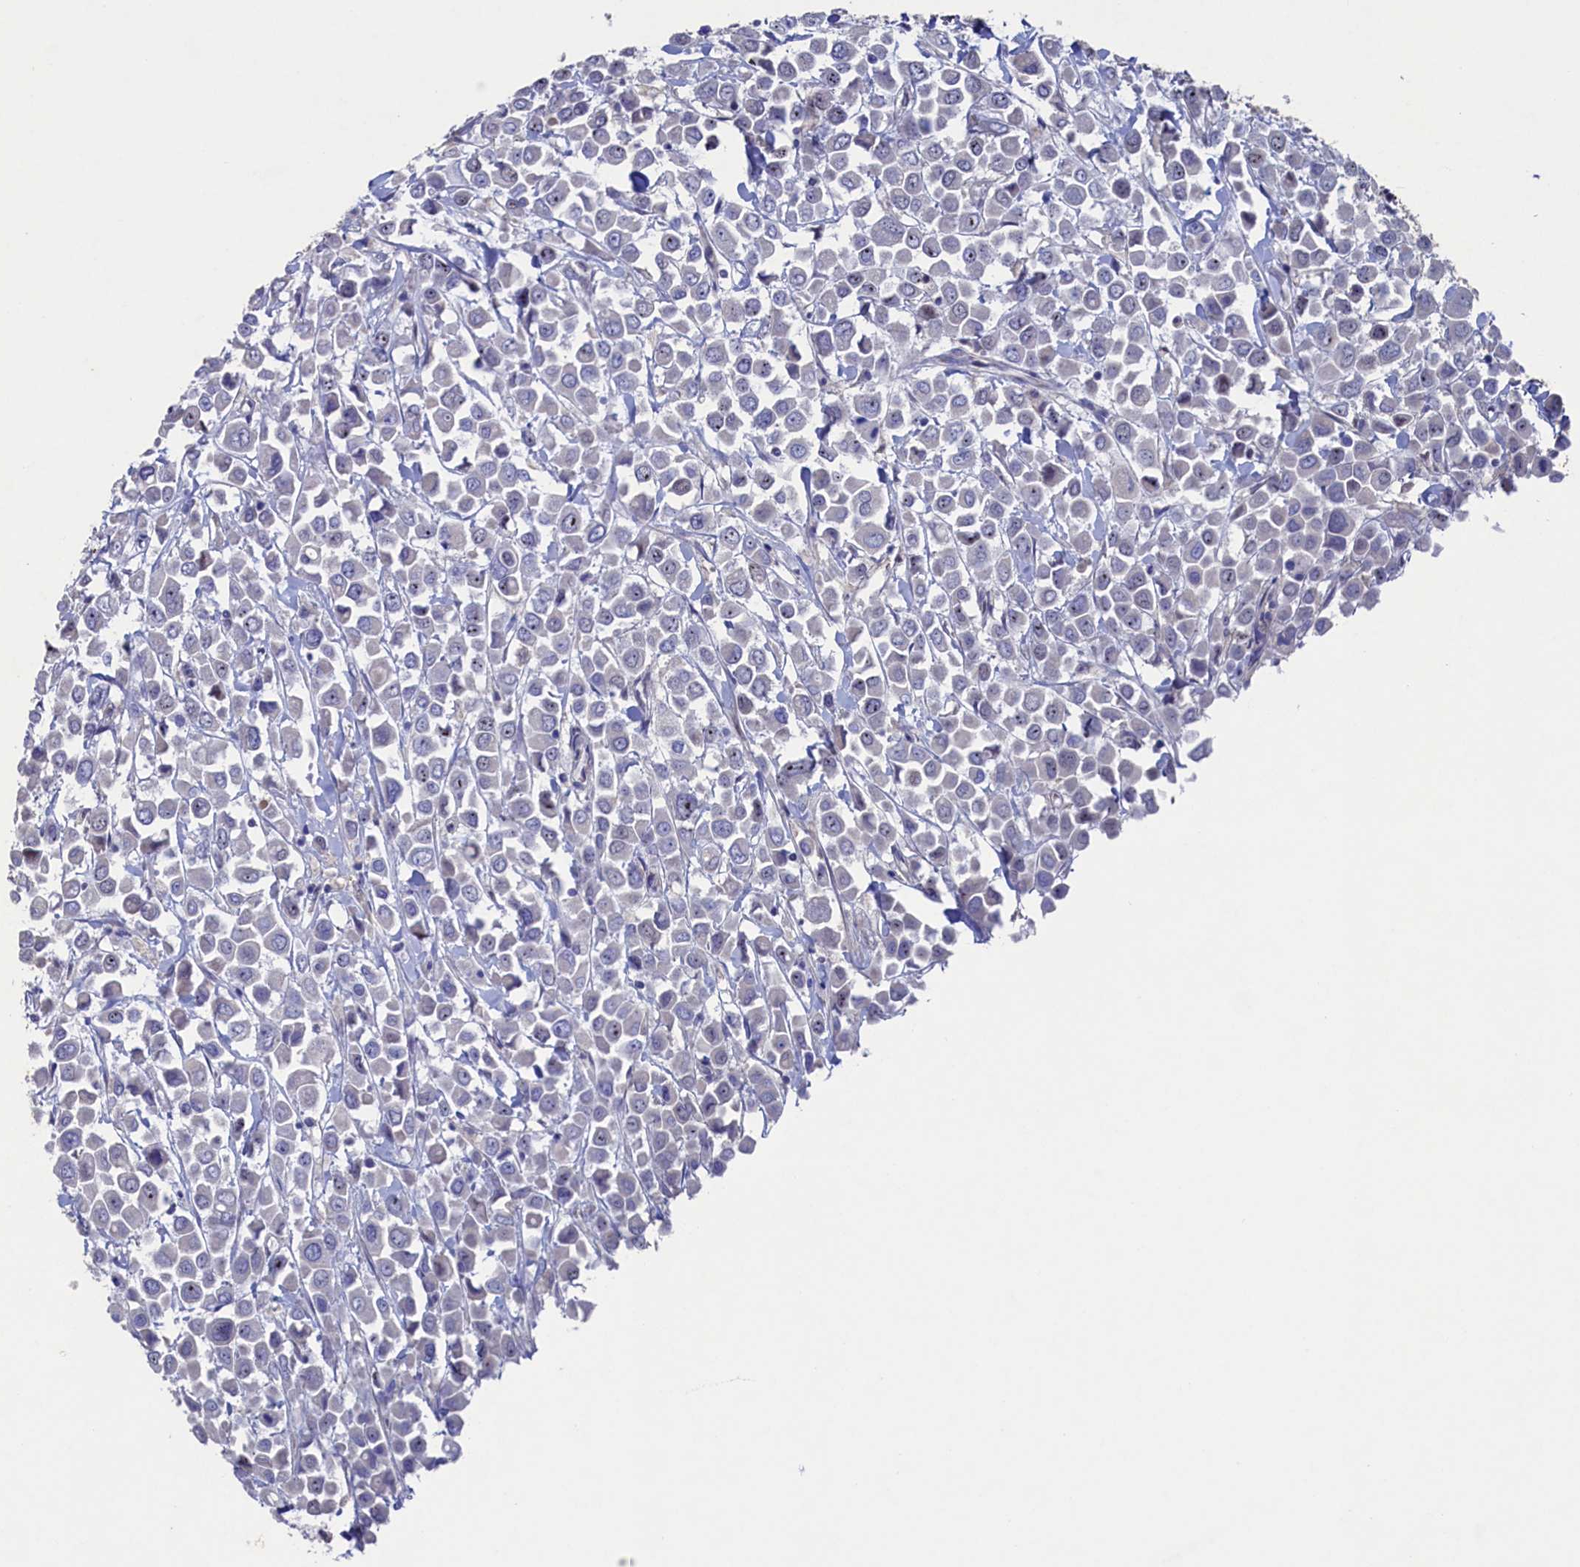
{"staining": {"intensity": "negative", "quantity": "none", "location": "none"}, "tissue": "breast cancer", "cell_type": "Tumor cells", "image_type": "cancer", "snomed": [{"axis": "morphology", "description": "Duct carcinoma"}, {"axis": "topography", "description": "Breast"}], "caption": "An IHC image of breast cancer is shown. There is no staining in tumor cells of breast cancer.", "gene": "CBLIF", "patient": {"sex": "female", "age": 61}}